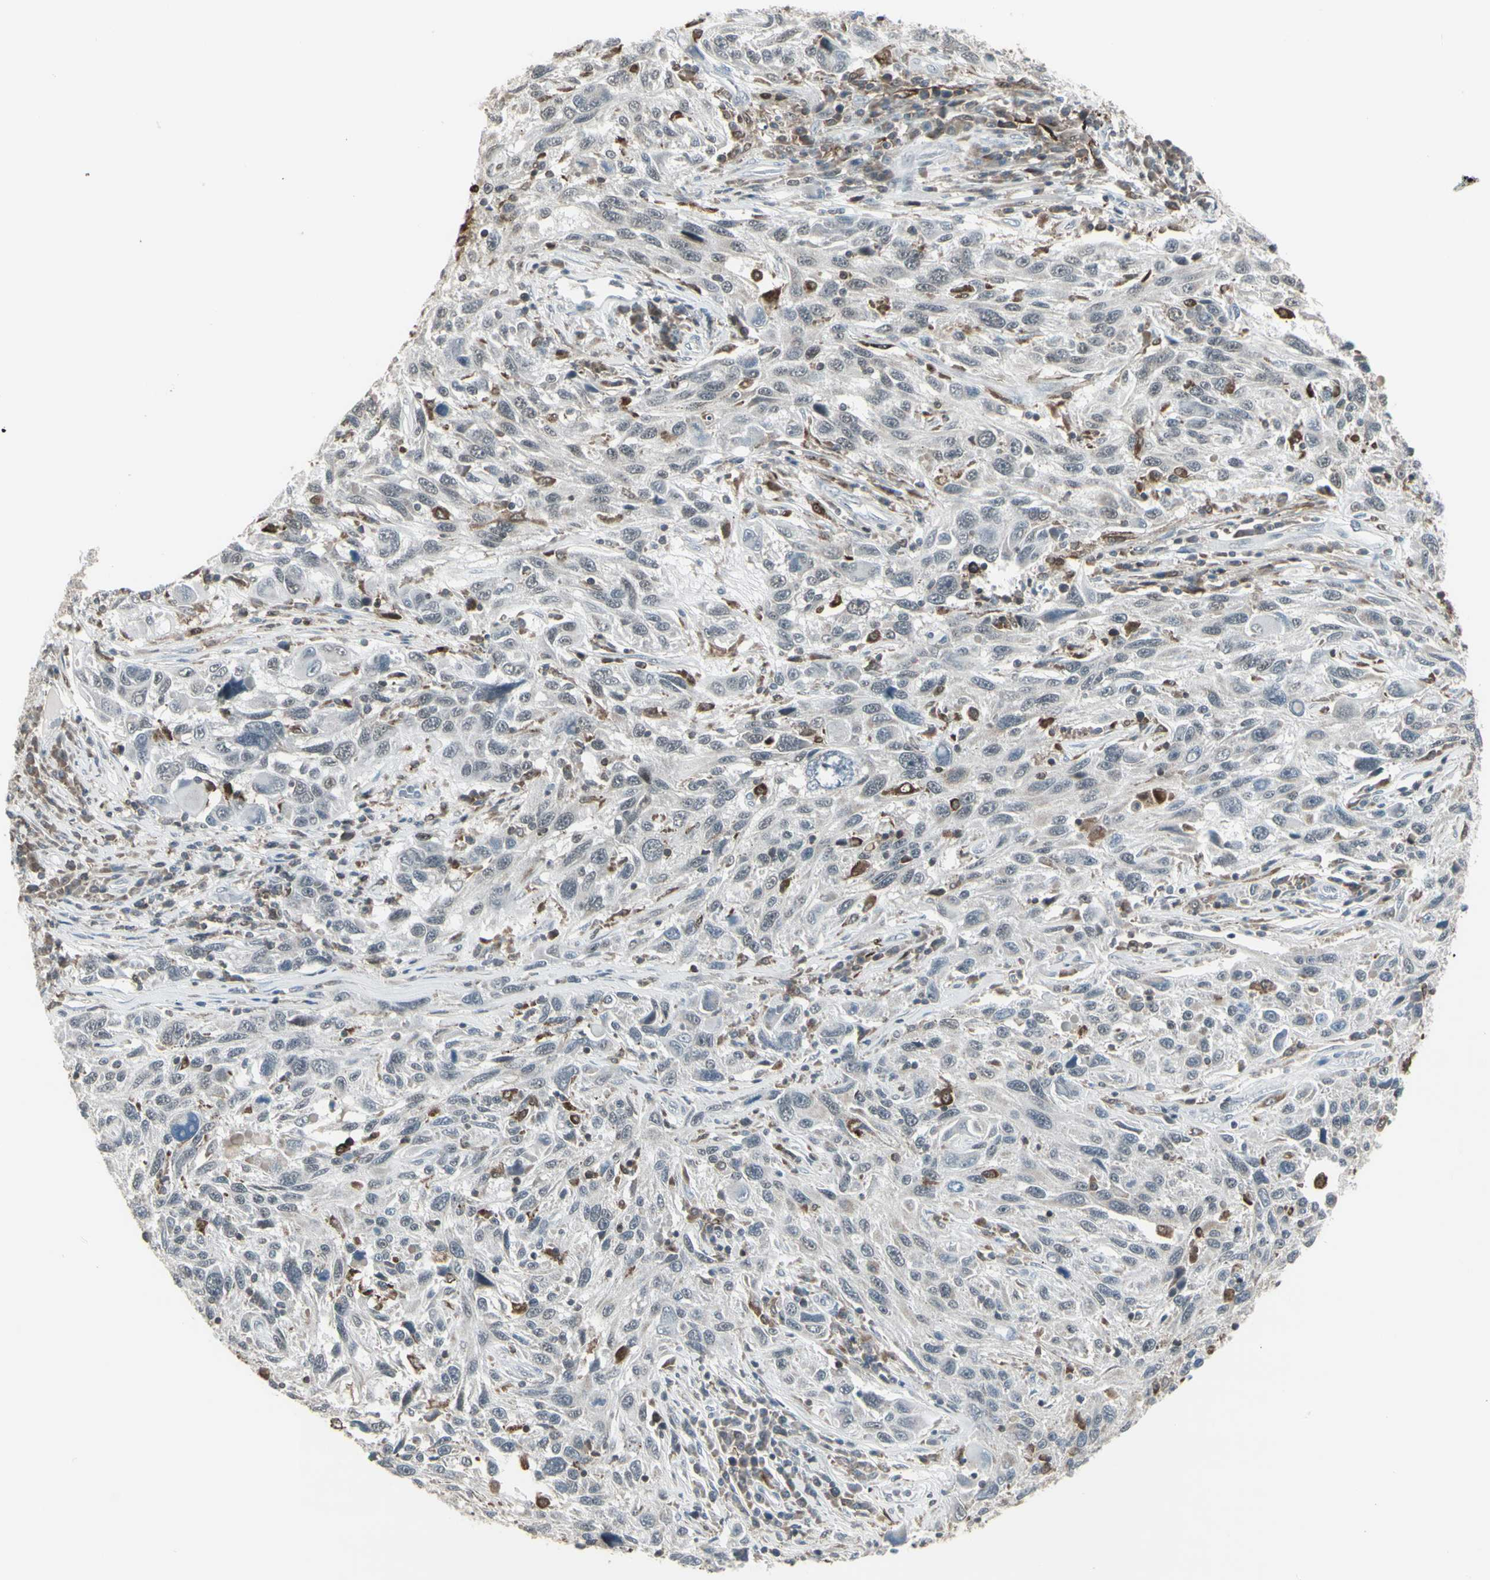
{"staining": {"intensity": "negative", "quantity": "none", "location": "none"}, "tissue": "melanoma", "cell_type": "Tumor cells", "image_type": "cancer", "snomed": [{"axis": "morphology", "description": "Malignant melanoma, NOS"}, {"axis": "topography", "description": "Skin"}], "caption": "The immunohistochemistry image has no significant positivity in tumor cells of melanoma tissue.", "gene": "SAMSN1", "patient": {"sex": "male", "age": 53}}